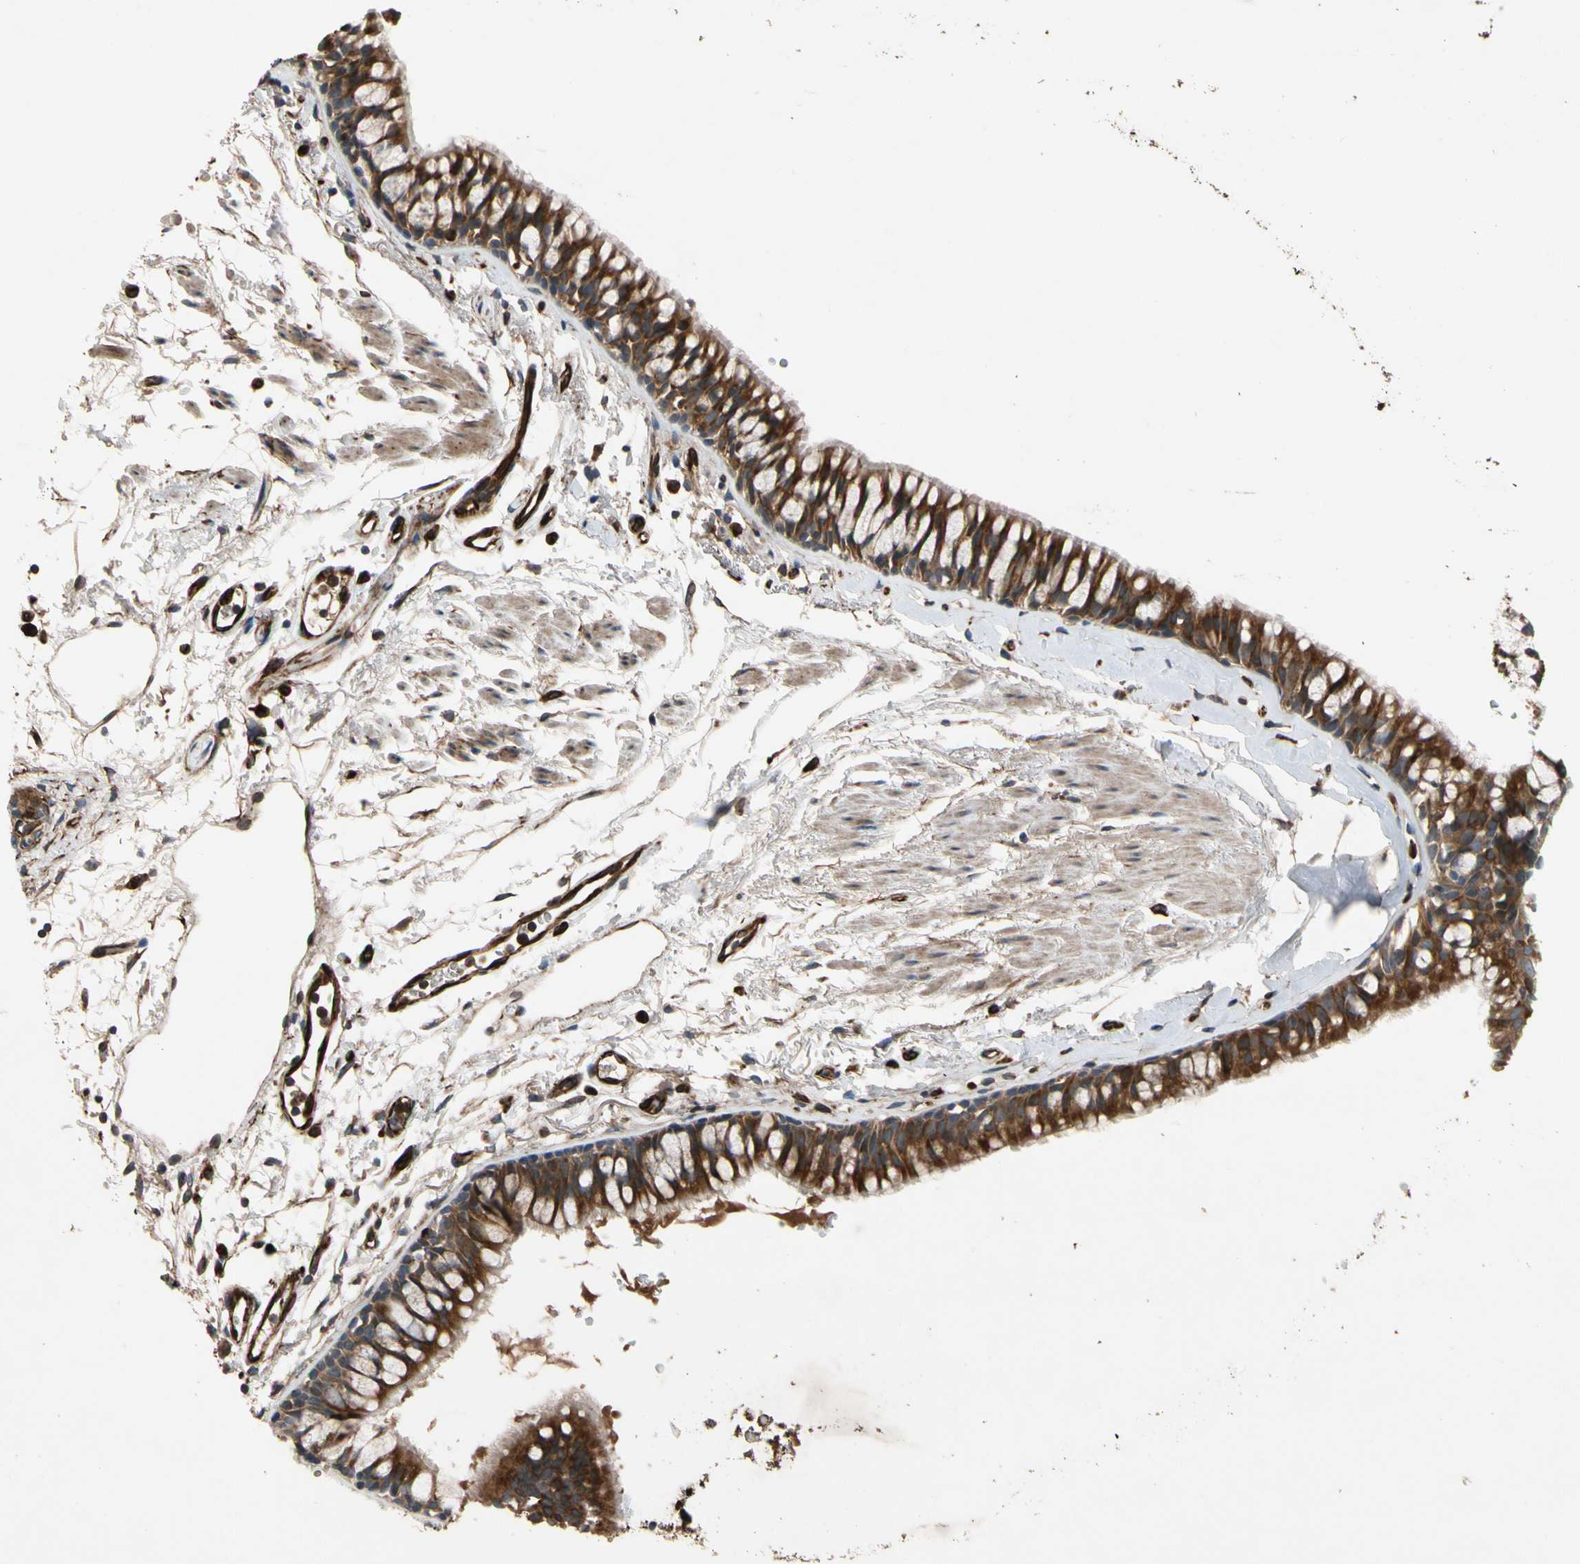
{"staining": {"intensity": "strong", "quantity": ">75%", "location": "cytoplasmic/membranous"}, "tissue": "bronchus", "cell_type": "Respiratory epithelial cells", "image_type": "normal", "snomed": [{"axis": "morphology", "description": "Normal tissue, NOS"}, {"axis": "topography", "description": "Bronchus"}], "caption": "Respiratory epithelial cells reveal high levels of strong cytoplasmic/membranous expression in approximately >75% of cells in normal human bronchus.", "gene": "FGD6", "patient": {"sex": "female", "age": 73}}